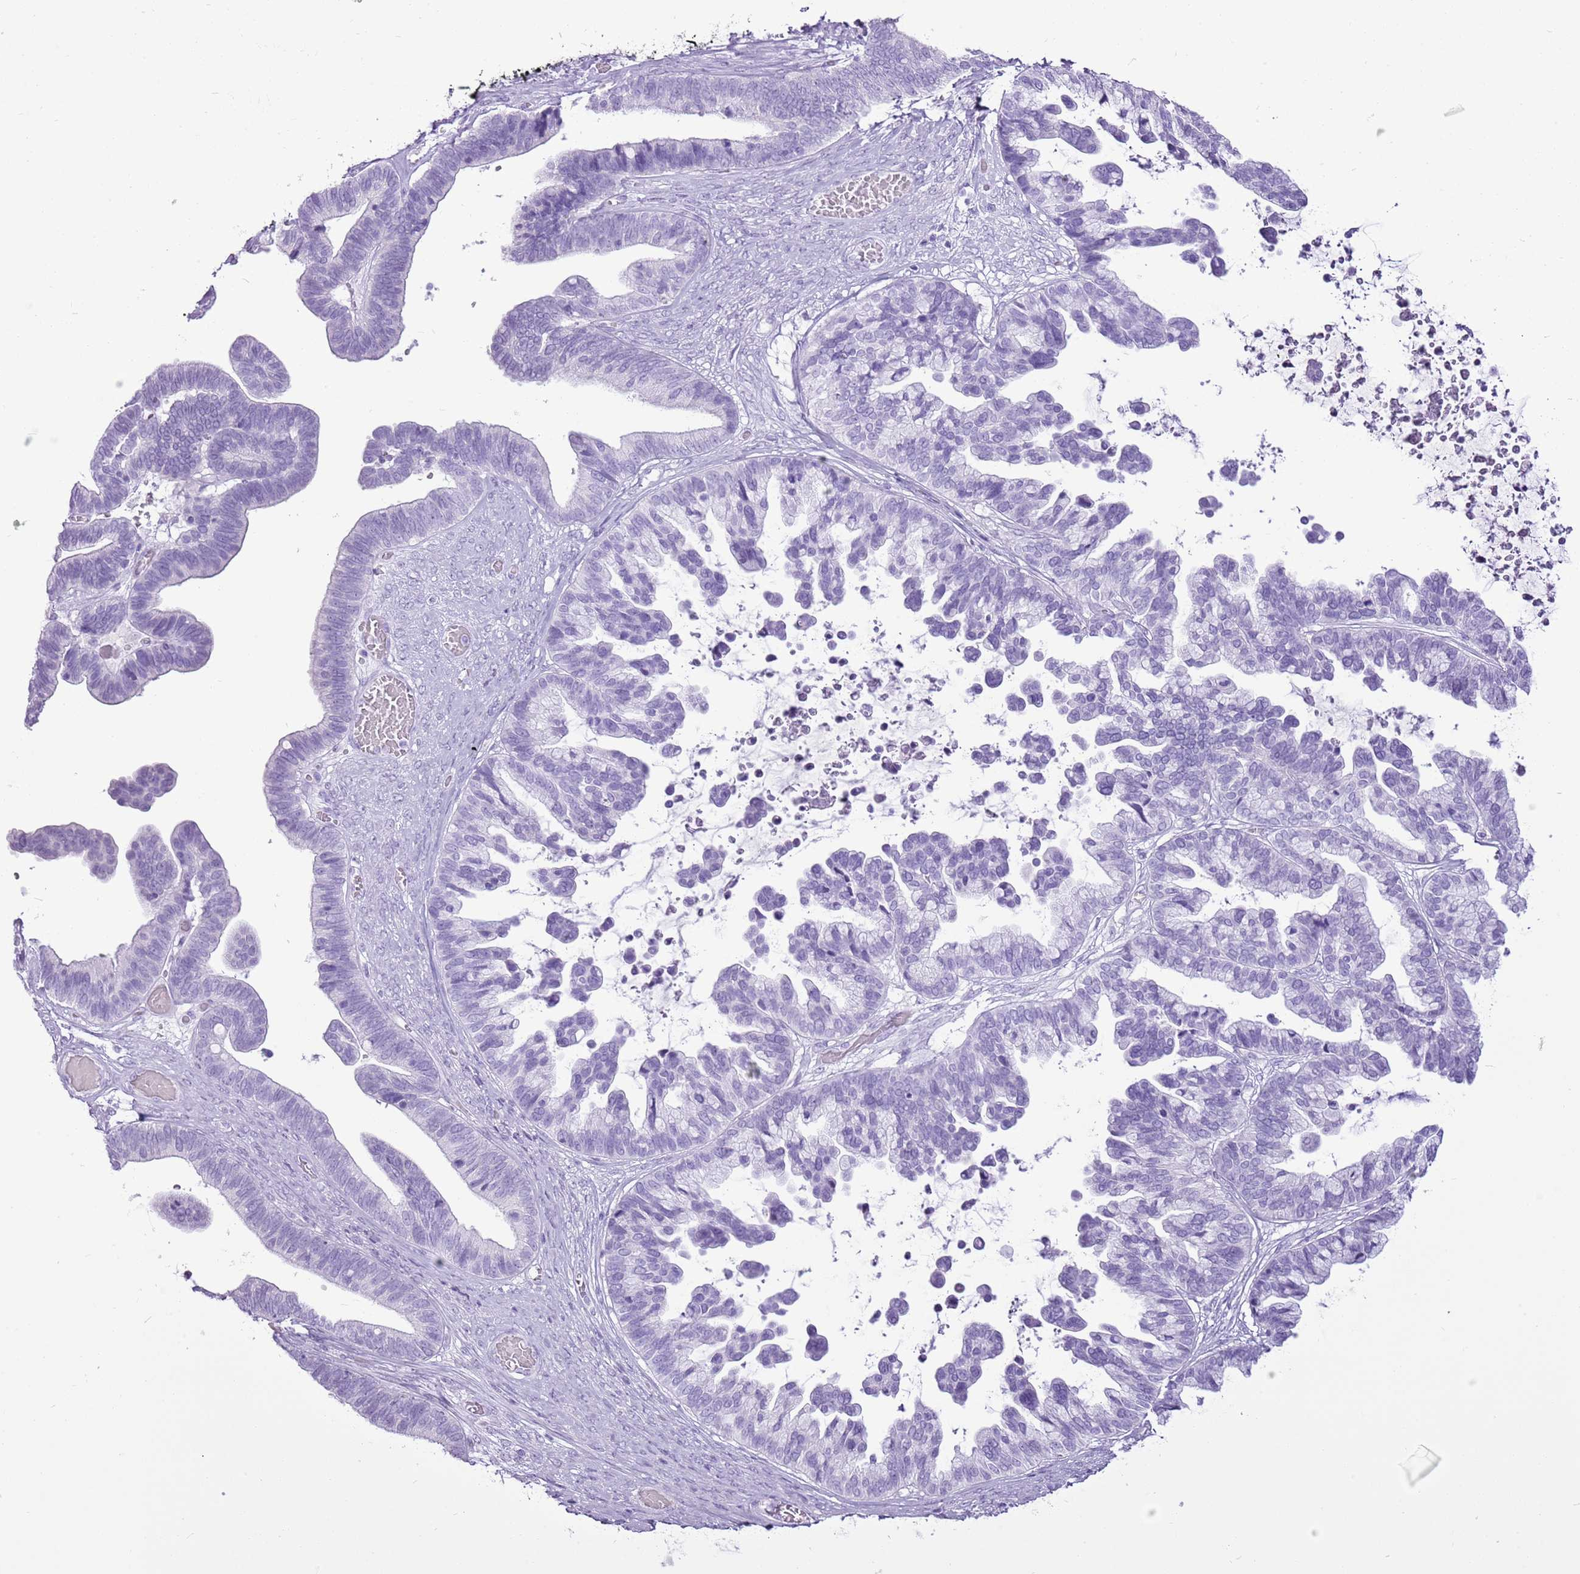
{"staining": {"intensity": "negative", "quantity": "none", "location": "none"}, "tissue": "ovarian cancer", "cell_type": "Tumor cells", "image_type": "cancer", "snomed": [{"axis": "morphology", "description": "Cystadenocarcinoma, serous, NOS"}, {"axis": "topography", "description": "Ovary"}], "caption": "Tumor cells are negative for protein expression in human ovarian cancer.", "gene": "CNFN", "patient": {"sex": "female", "age": 56}}